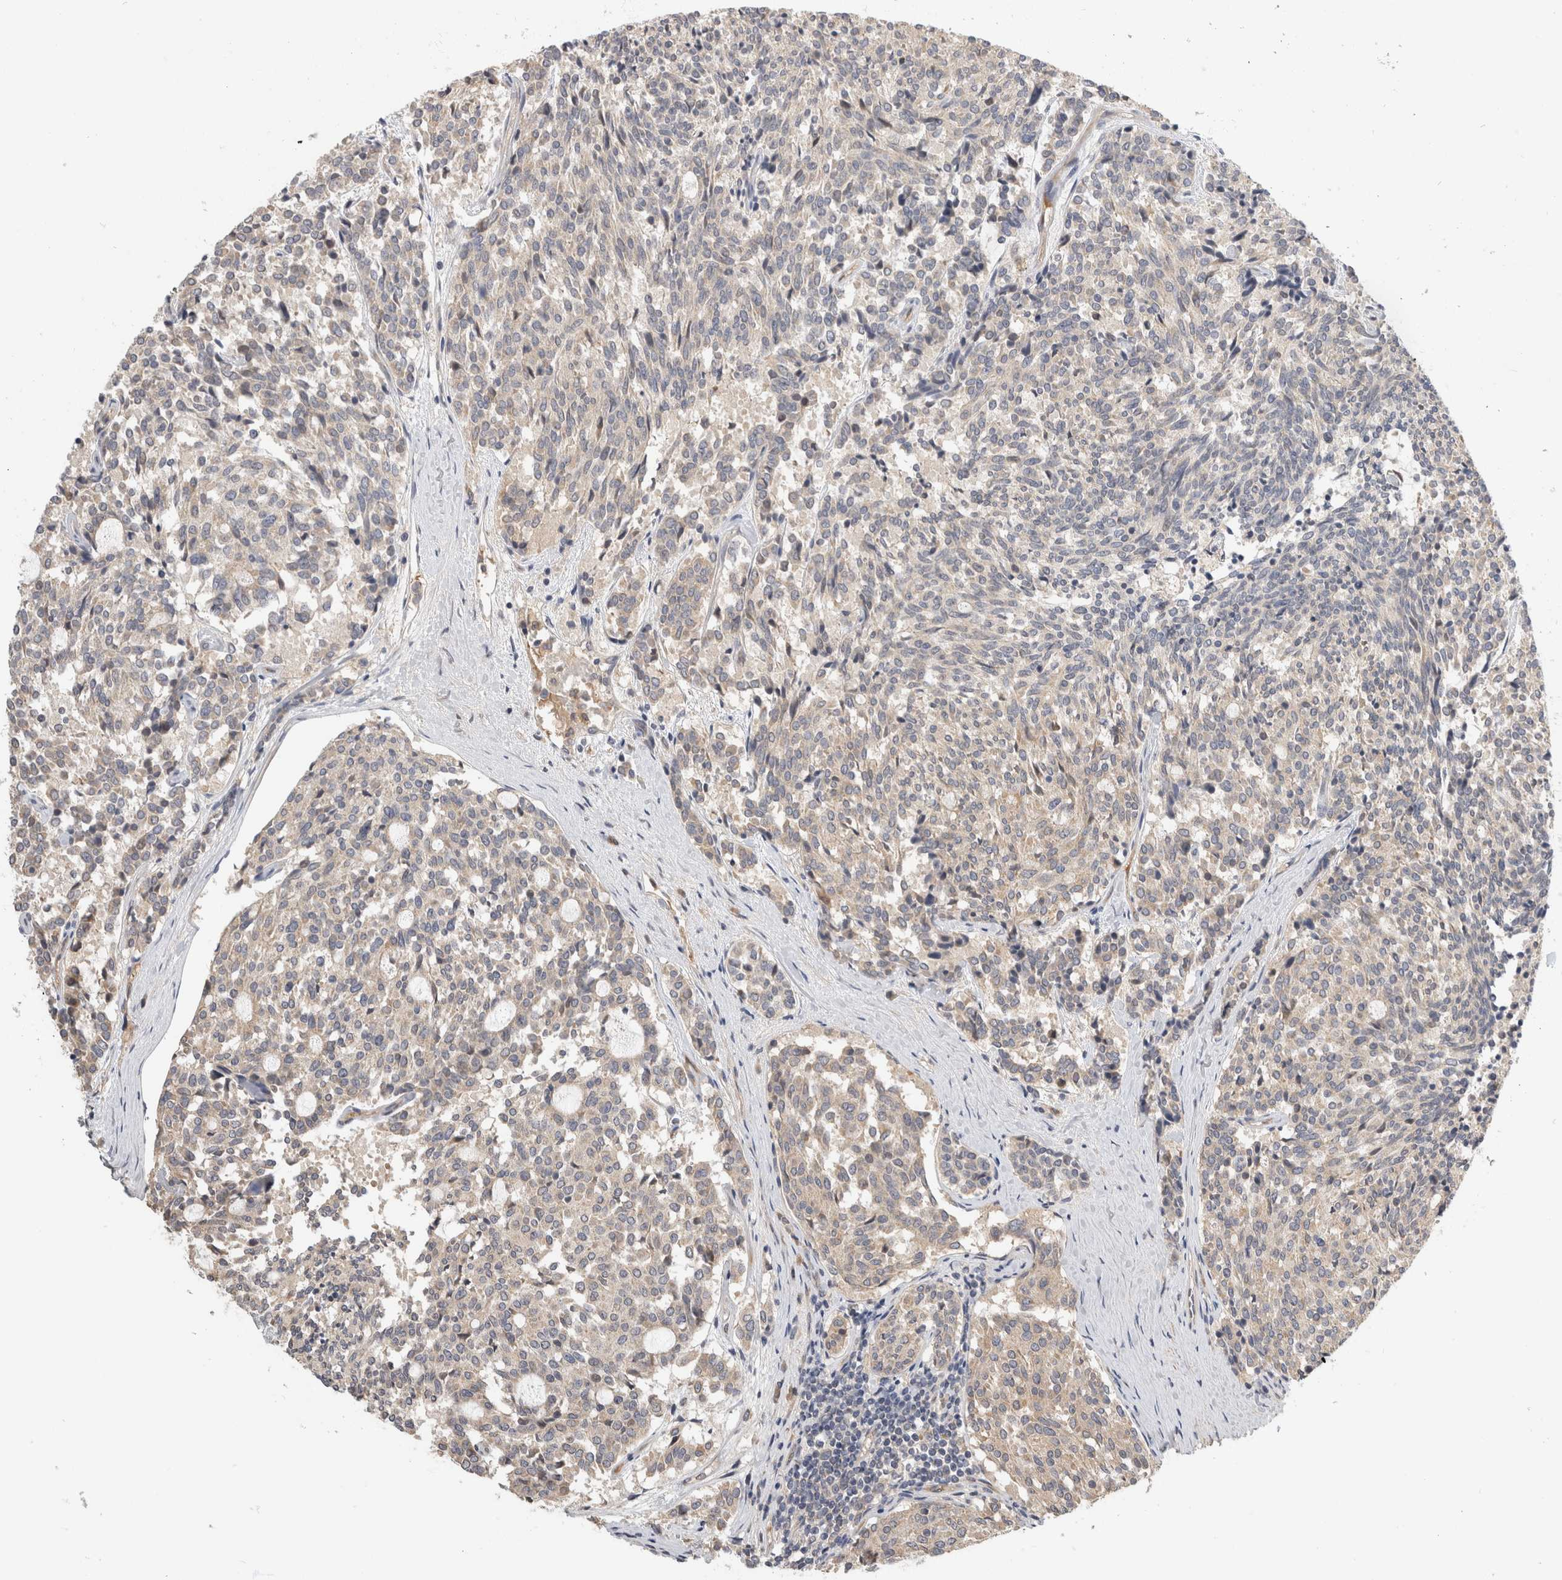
{"staining": {"intensity": "weak", "quantity": "<25%", "location": "cytoplasmic/membranous"}, "tissue": "carcinoid", "cell_type": "Tumor cells", "image_type": "cancer", "snomed": [{"axis": "morphology", "description": "Carcinoid, malignant, NOS"}, {"axis": "topography", "description": "Pancreas"}], "caption": "A high-resolution micrograph shows immunohistochemistry staining of carcinoid, which displays no significant staining in tumor cells.", "gene": "PGM1", "patient": {"sex": "female", "age": 54}}